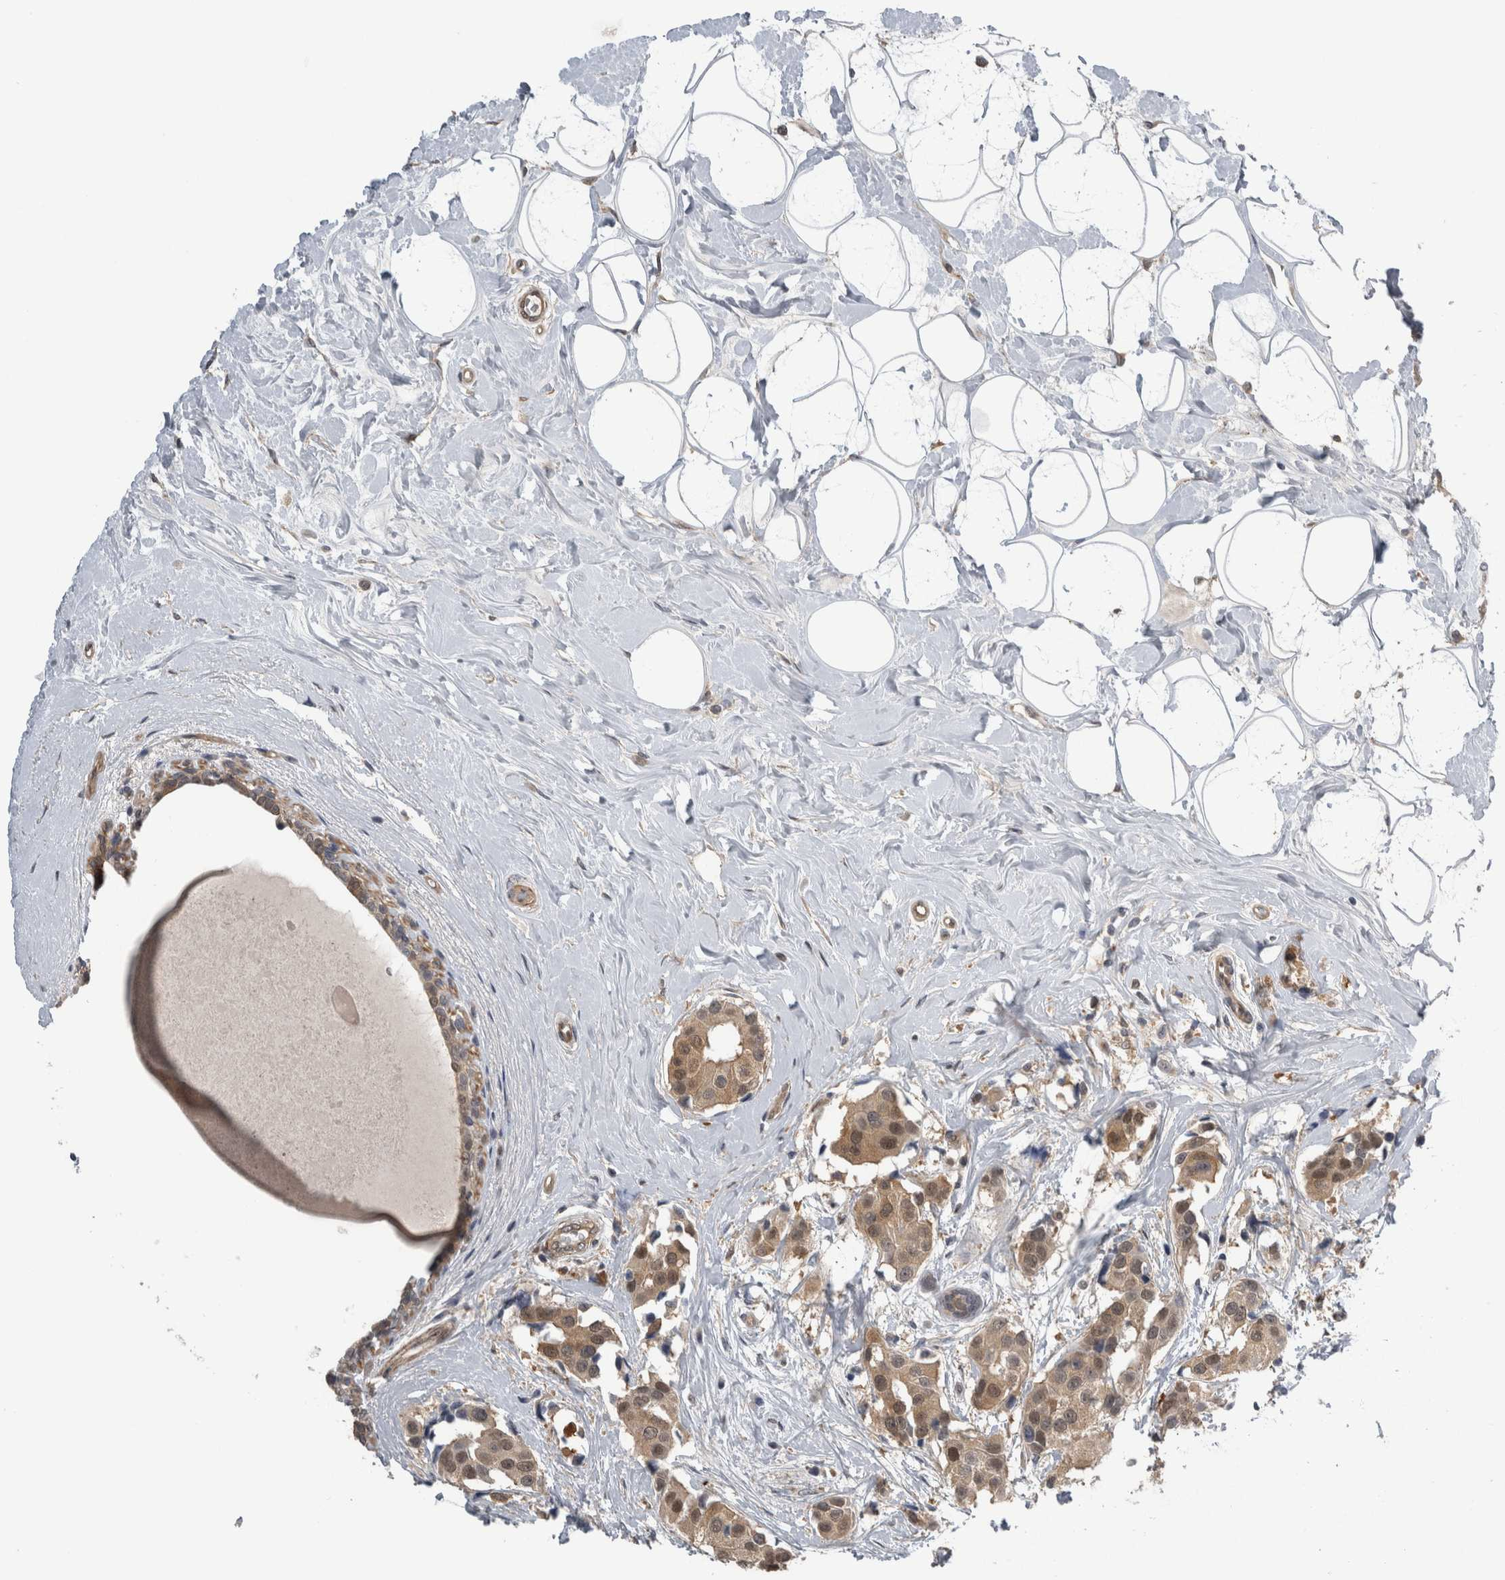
{"staining": {"intensity": "weak", "quantity": ">75%", "location": "cytoplasmic/membranous,nuclear"}, "tissue": "breast cancer", "cell_type": "Tumor cells", "image_type": "cancer", "snomed": [{"axis": "morphology", "description": "Normal tissue, NOS"}, {"axis": "morphology", "description": "Duct carcinoma"}, {"axis": "topography", "description": "Breast"}], "caption": "Tumor cells reveal weak cytoplasmic/membranous and nuclear positivity in about >75% of cells in breast intraductal carcinoma.", "gene": "NAPRT", "patient": {"sex": "female", "age": 39}}